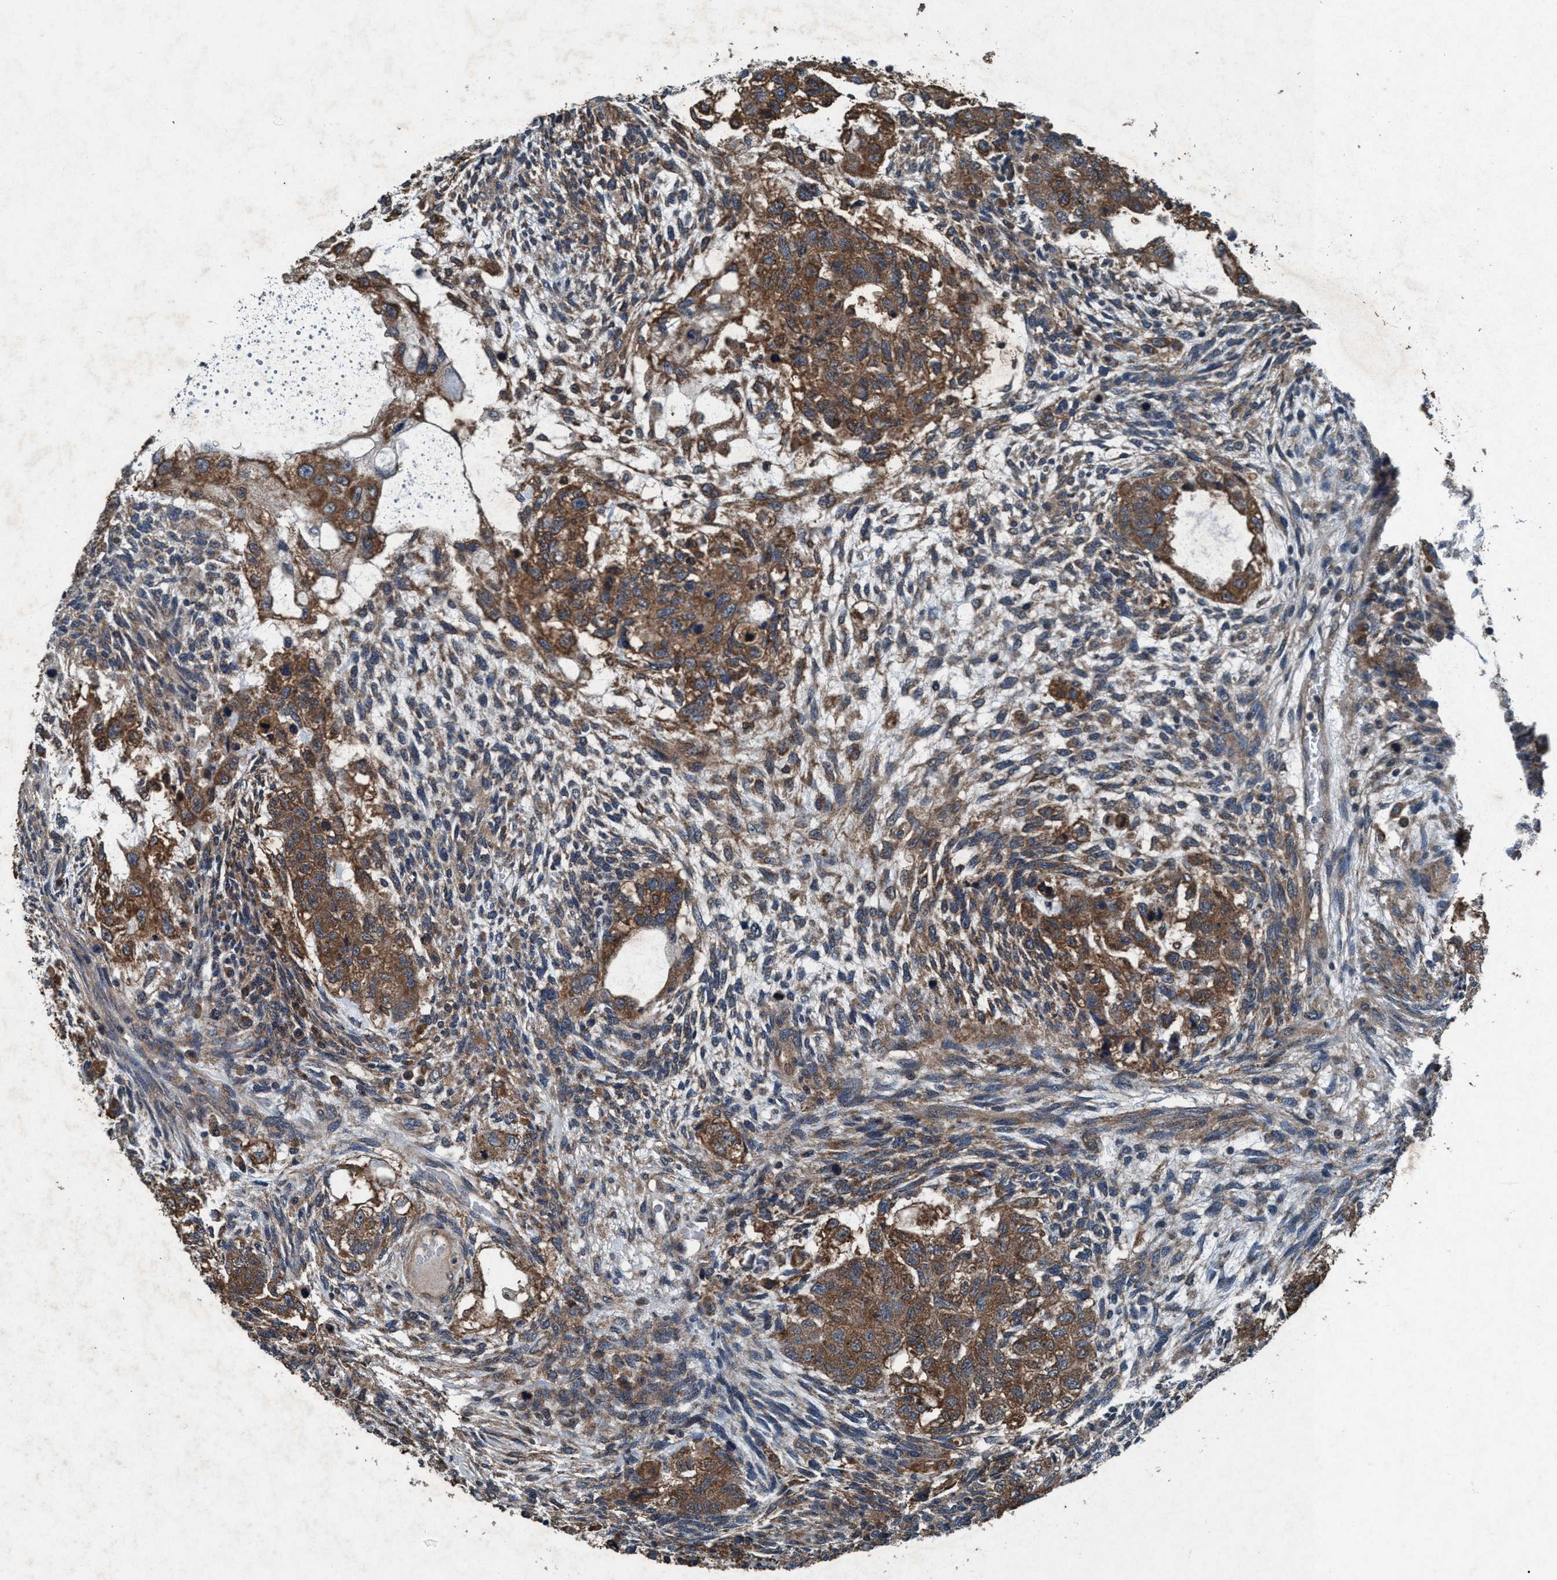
{"staining": {"intensity": "moderate", "quantity": ">75%", "location": "cytoplasmic/membranous"}, "tissue": "testis cancer", "cell_type": "Tumor cells", "image_type": "cancer", "snomed": [{"axis": "morphology", "description": "Normal tissue, NOS"}, {"axis": "morphology", "description": "Carcinoma, Embryonal, NOS"}, {"axis": "topography", "description": "Testis"}], "caption": "Protein expression analysis of human testis cancer reveals moderate cytoplasmic/membranous staining in approximately >75% of tumor cells. (IHC, brightfield microscopy, high magnification).", "gene": "AKT1S1", "patient": {"sex": "male", "age": 36}}